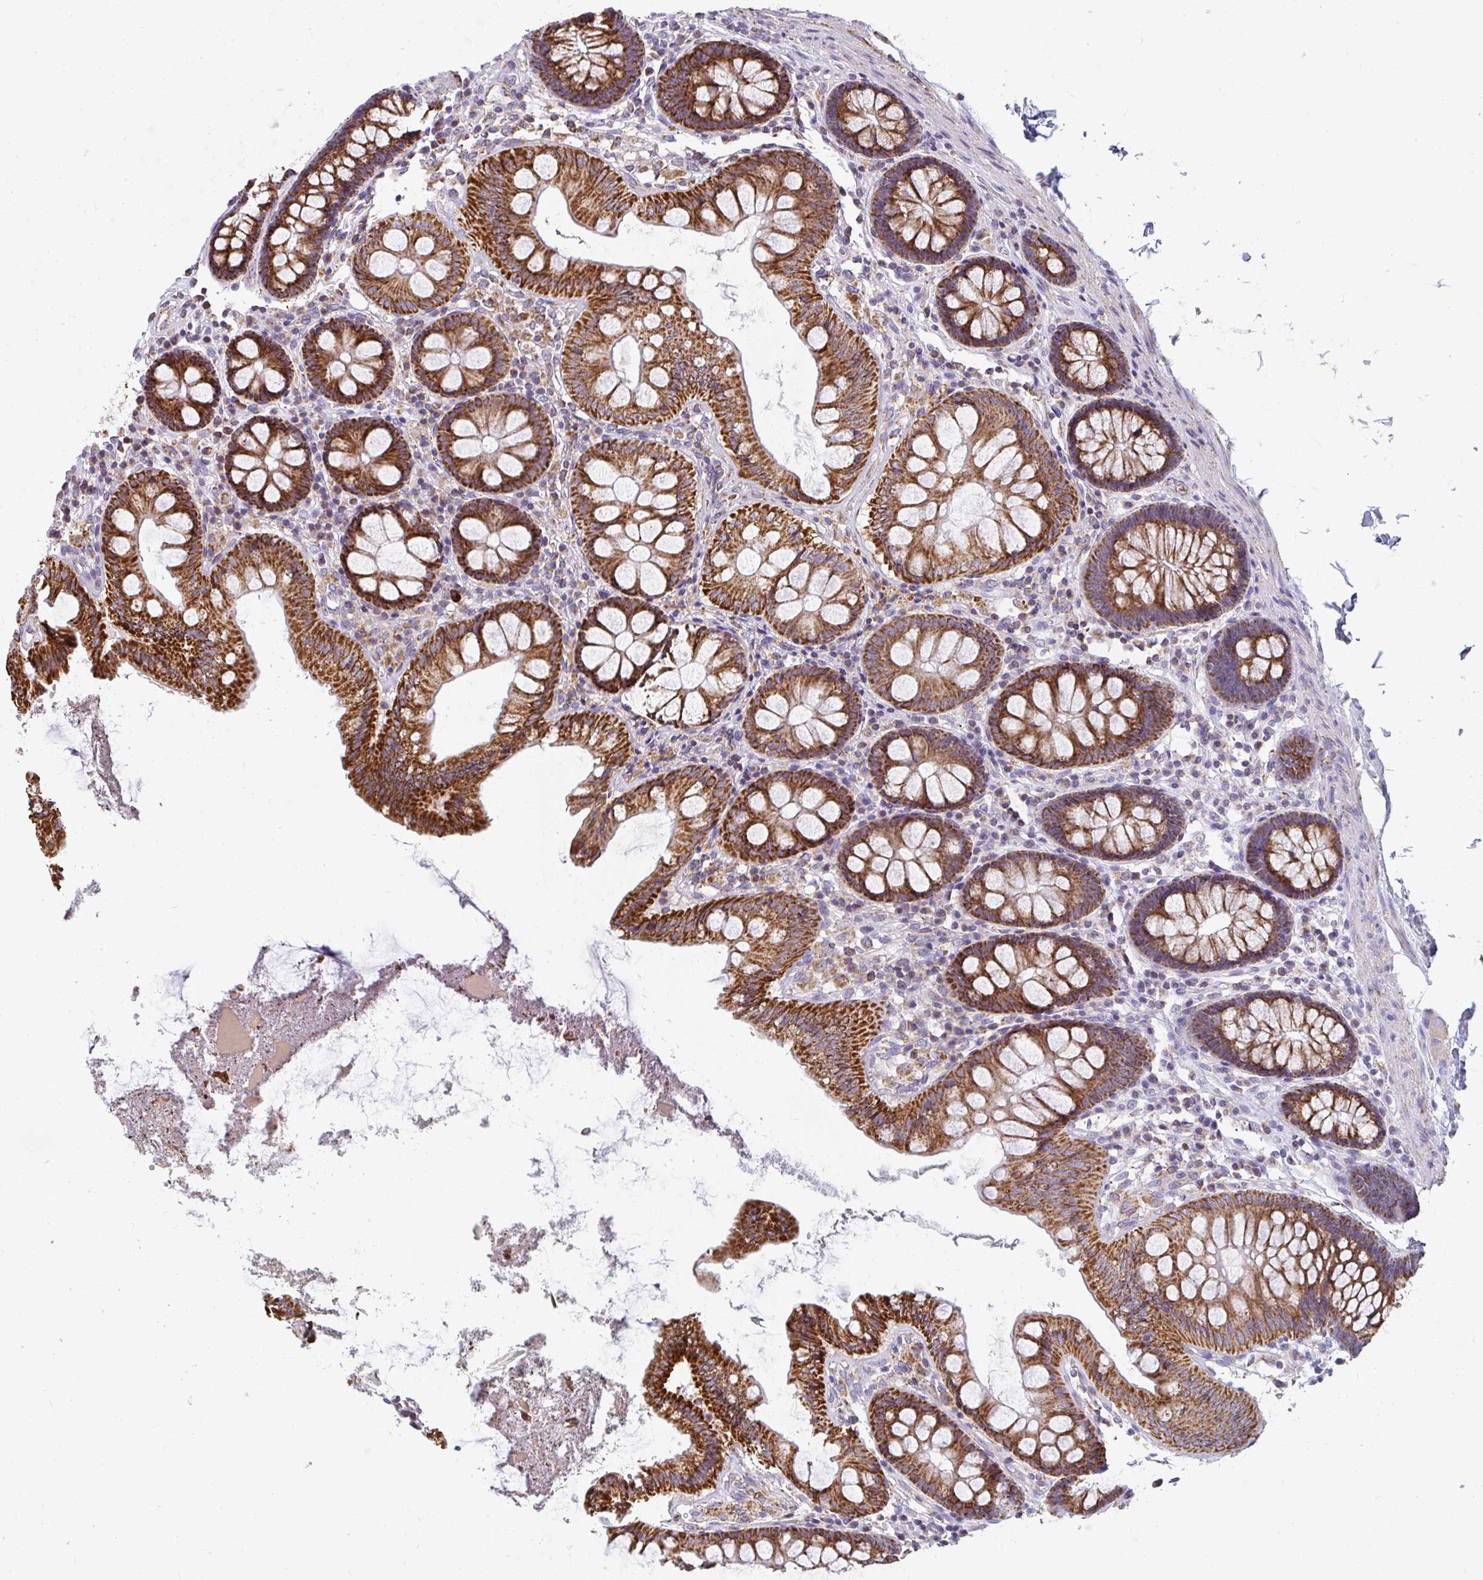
{"staining": {"intensity": "strong", "quantity": ">75%", "location": "cytoplasmic/membranous"}, "tissue": "colon", "cell_type": "Glandular cells", "image_type": "normal", "snomed": [{"axis": "morphology", "description": "Normal tissue, NOS"}, {"axis": "topography", "description": "Colon"}], "caption": "IHC (DAB (3,3'-diaminobenzidine)) staining of benign human colon reveals strong cytoplasmic/membranous protein positivity in about >75% of glandular cells.", "gene": "FAHD1", "patient": {"sex": "male", "age": 84}}